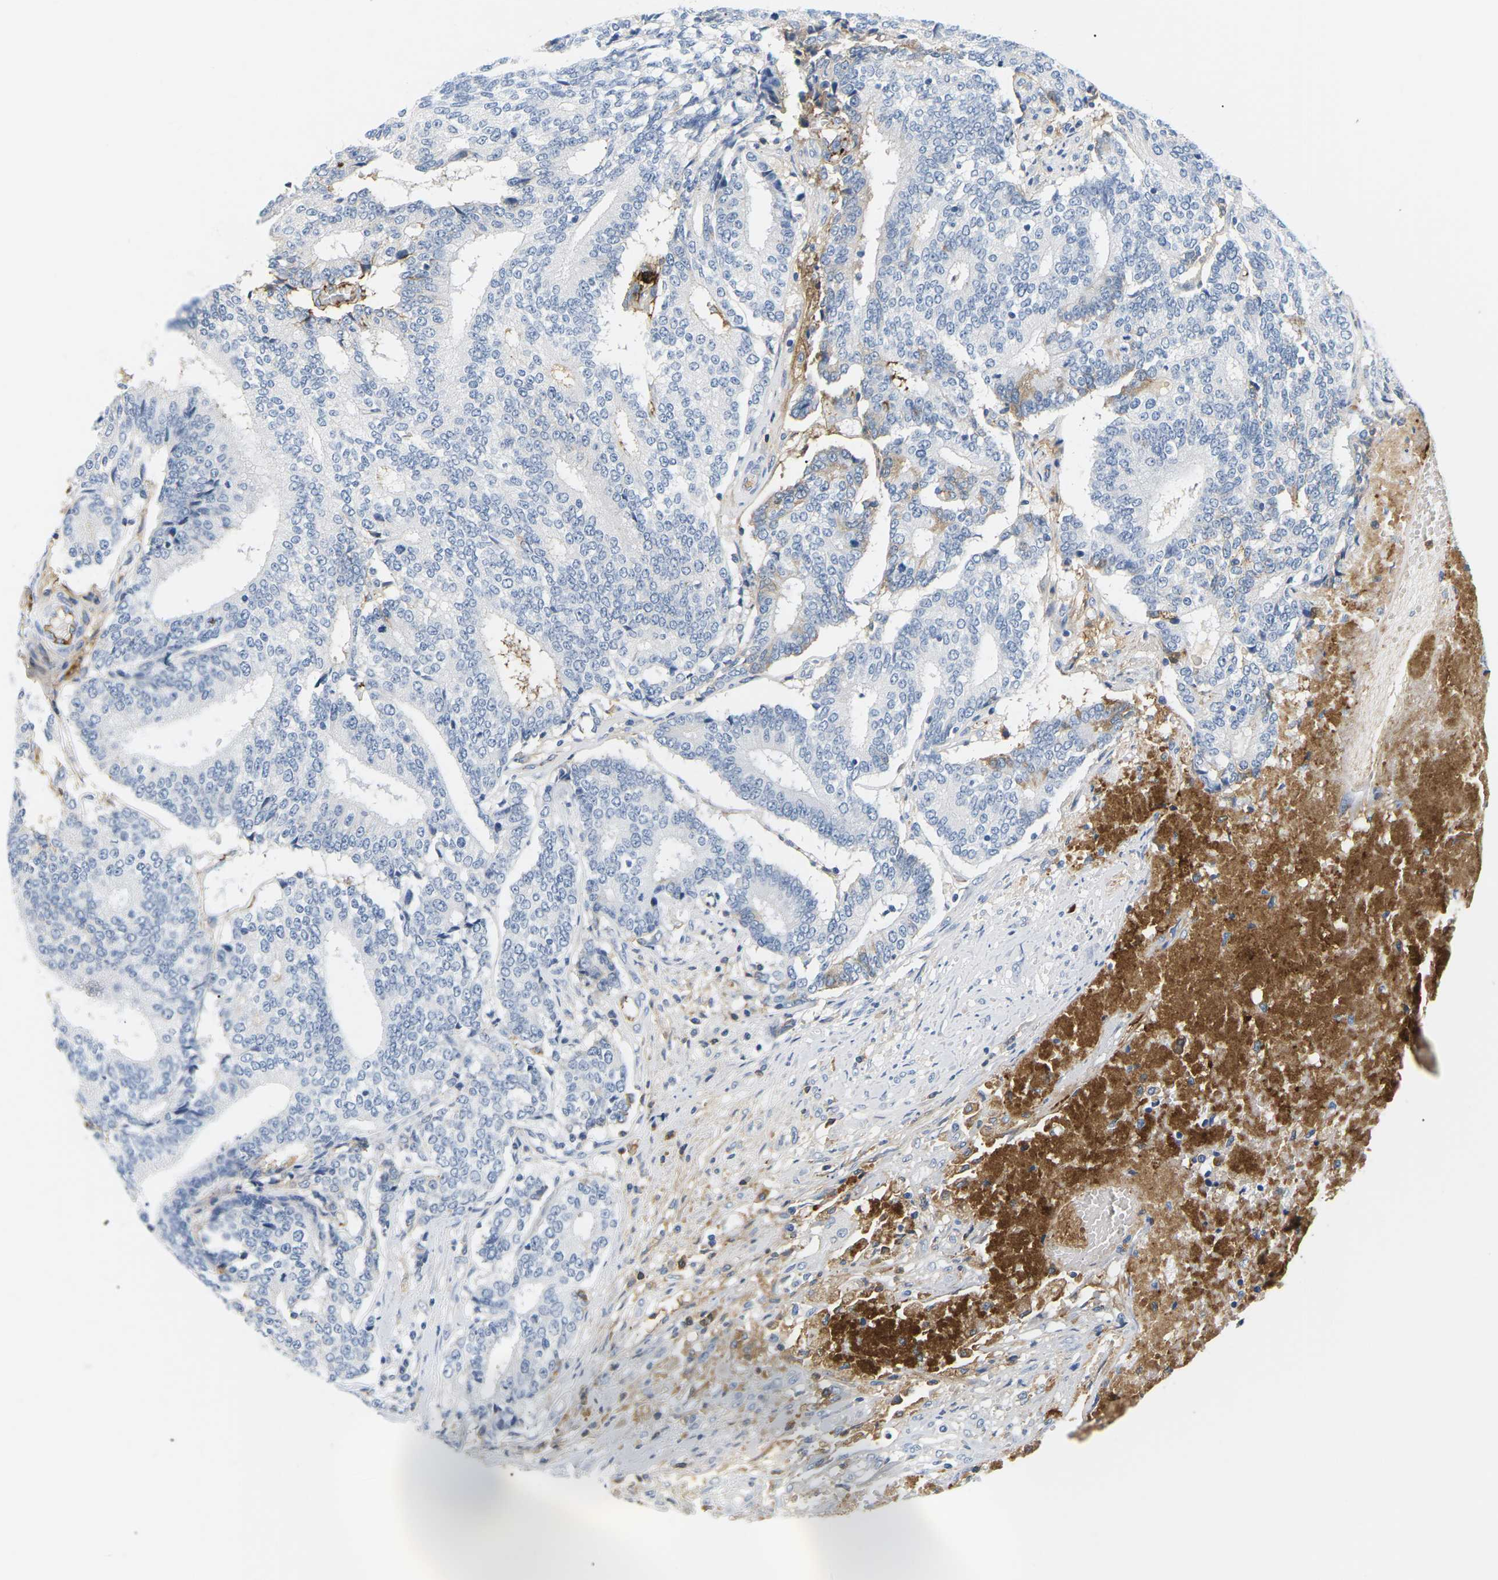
{"staining": {"intensity": "negative", "quantity": "none", "location": "none"}, "tissue": "prostate cancer", "cell_type": "Tumor cells", "image_type": "cancer", "snomed": [{"axis": "morphology", "description": "Normal tissue, NOS"}, {"axis": "morphology", "description": "Adenocarcinoma, High grade"}, {"axis": "topography", "description": "Prostate"}, {"axis": "topography", "description": "Seminal veicle"}], "caption": "IHC histopathology image of prostate cancer stained for a protein (brown), which reveals no staining in tumor cells.", "gene": "APOB", "patient": {"sex": "male", "age": 55}}